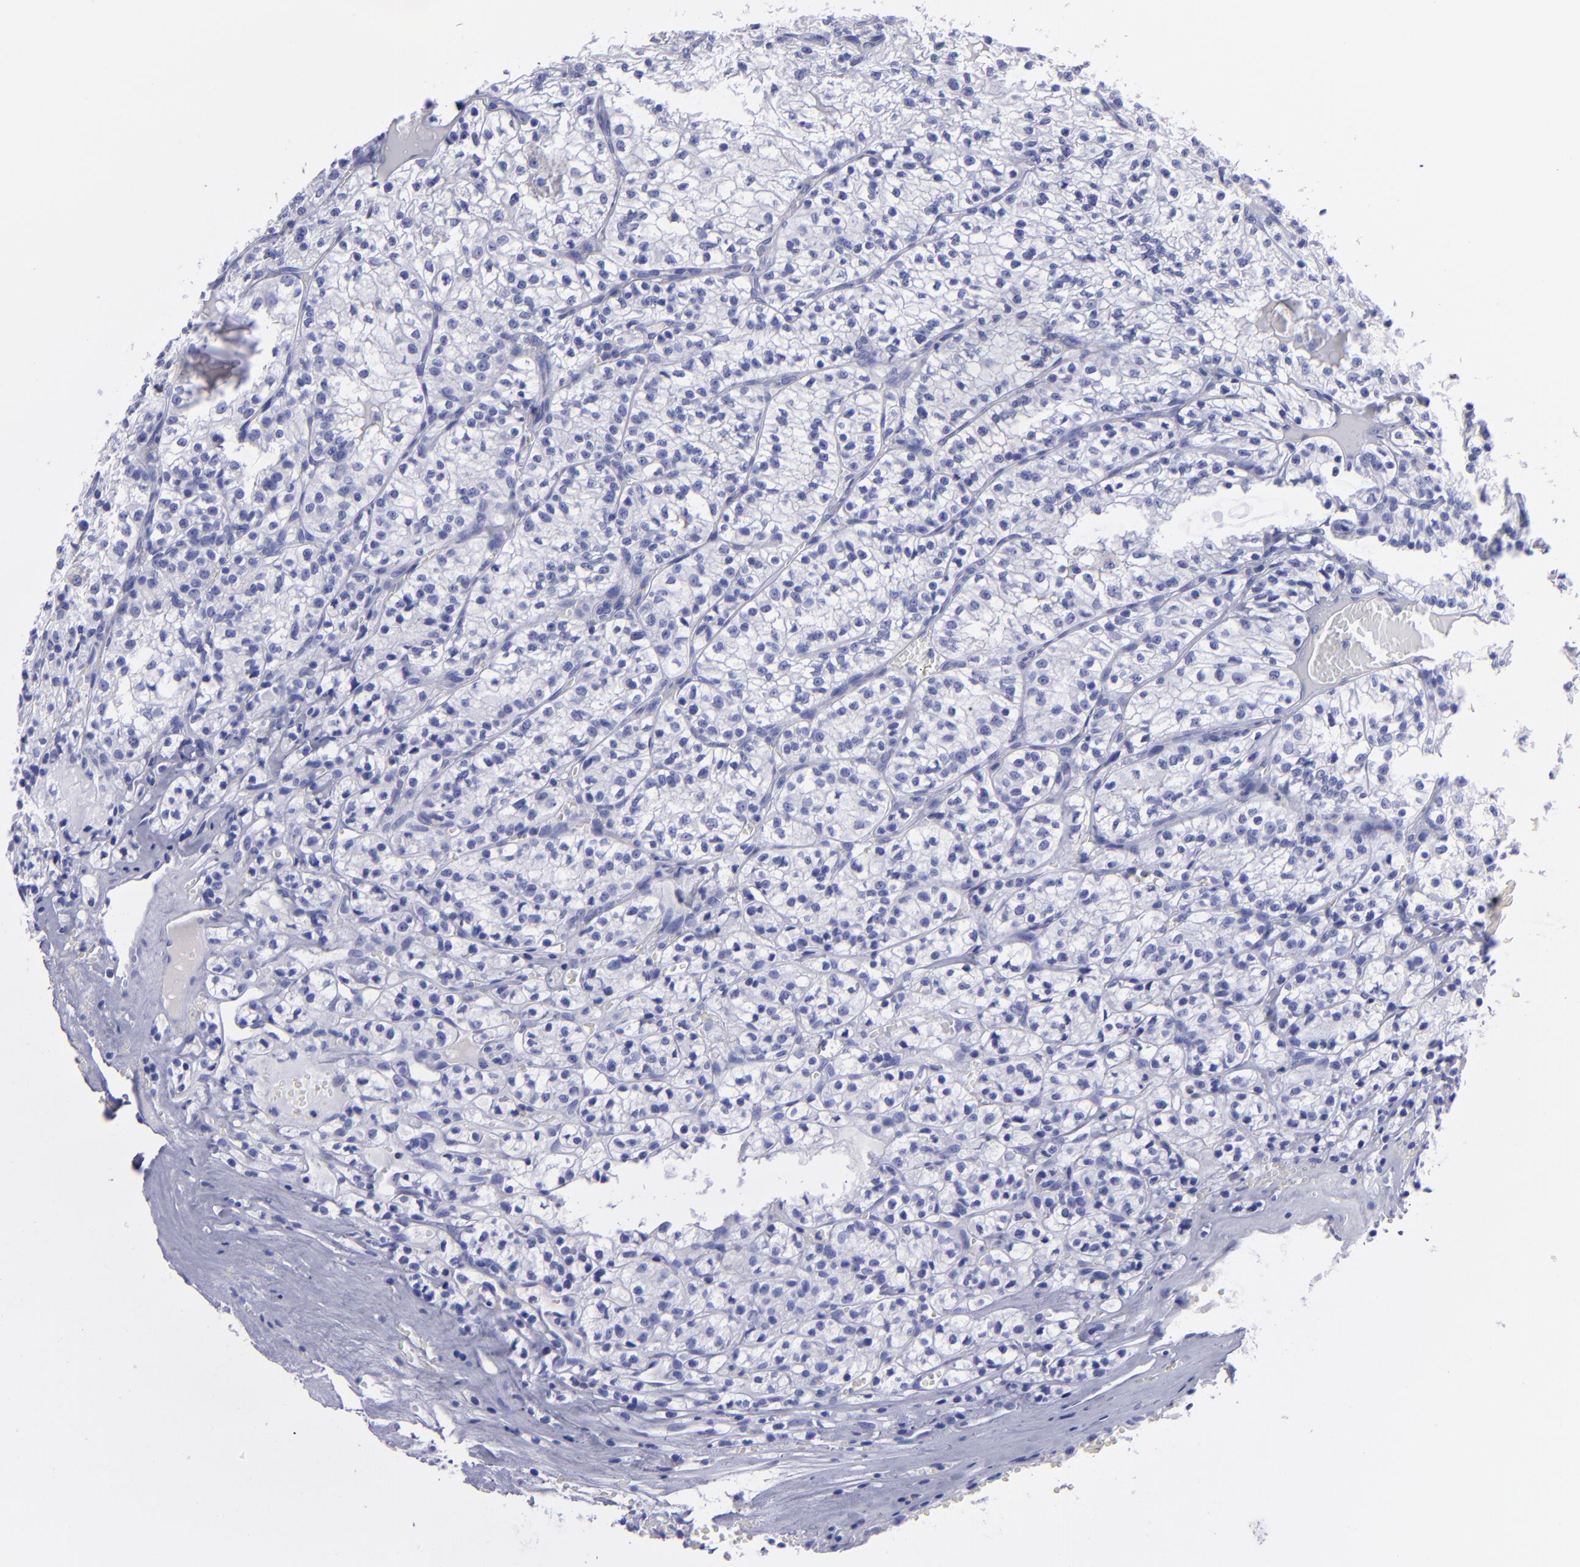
{"staining": {"intensity": "negative", "quantity": "none", "location": "none"}, "tissue": "renal cancer", "cell_type": "Tumor cells", "image_type": "cancer", "snomed": [{"axis": "morphology", "description": "Adenocarcinoma, NOS"}, {"axis": "topography", "description": "Kidney"}], "caption": "An immunohistochemistry (IHC) histopathology image of renal cancer (adenocarcinoma) is shown. There is no staining in tumor cells of renal cancer (adenocarcinoma). (Brightfield microscopy of DAB (3,3'-diaminobenzidine) immunohistochemistry at high magnification).", "gene": "CD37", "patient": {"sex": "male", "age": 61}}